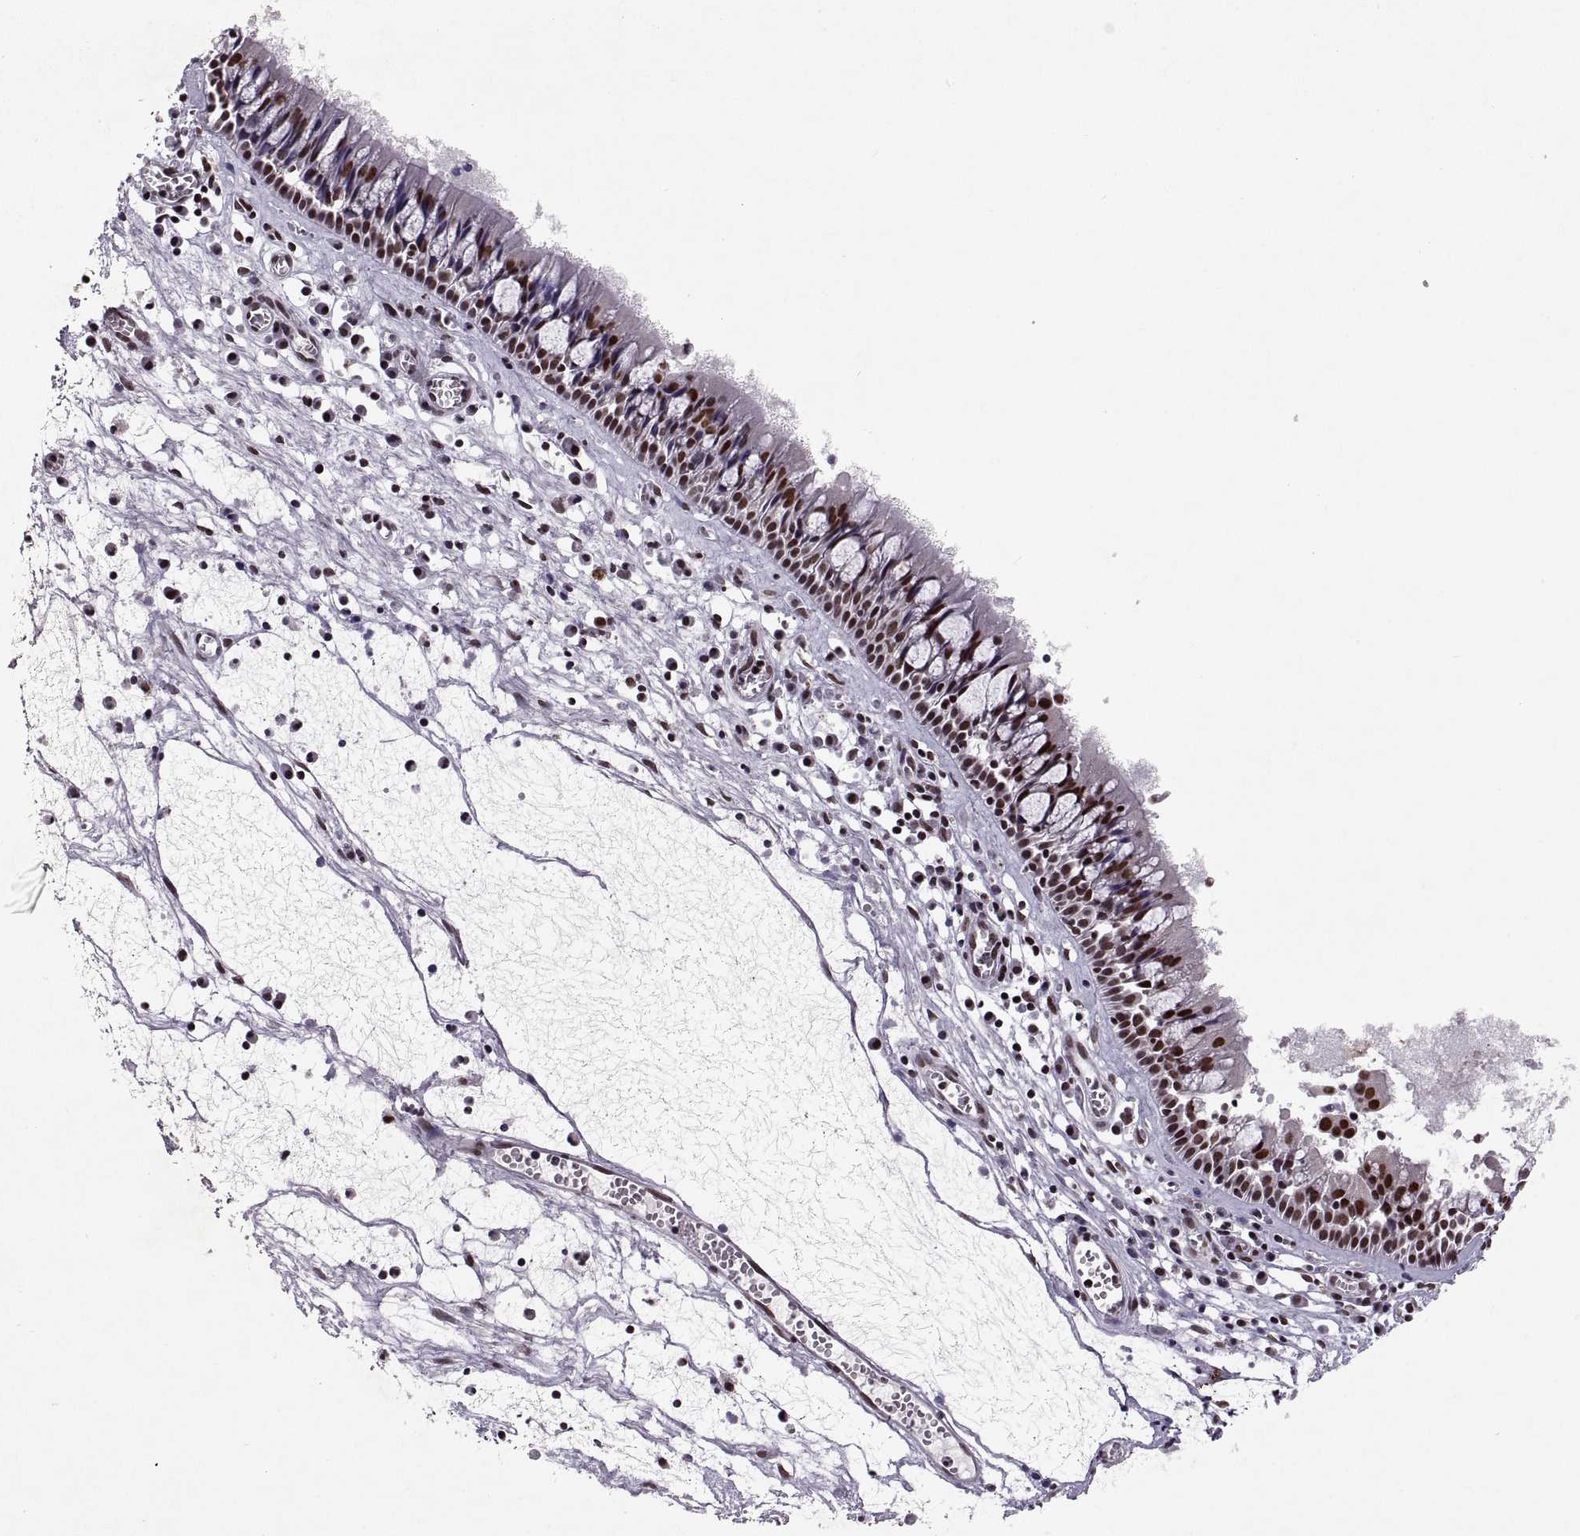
{"staining": {"intensity": "strong", "quantity": ">75%", "location": "nuclear"}, "tissue": "nasopharynx", "cell_type": "Respiratory epithelial cells", "image_type": "normal", "snomed": [{"axis": "morphology", "description": "Normal tissue, NOS"}, {"axis": "topography", "description": "Nasopharynx"}], "caption": "This is a photomicrograph of IHC staining of benign nasopharynx, which shows strong positivity in the nuclear of respiratory epithelial cells.", "gene": "MT1E", "patient": {"sex": "male", "age": 61}}